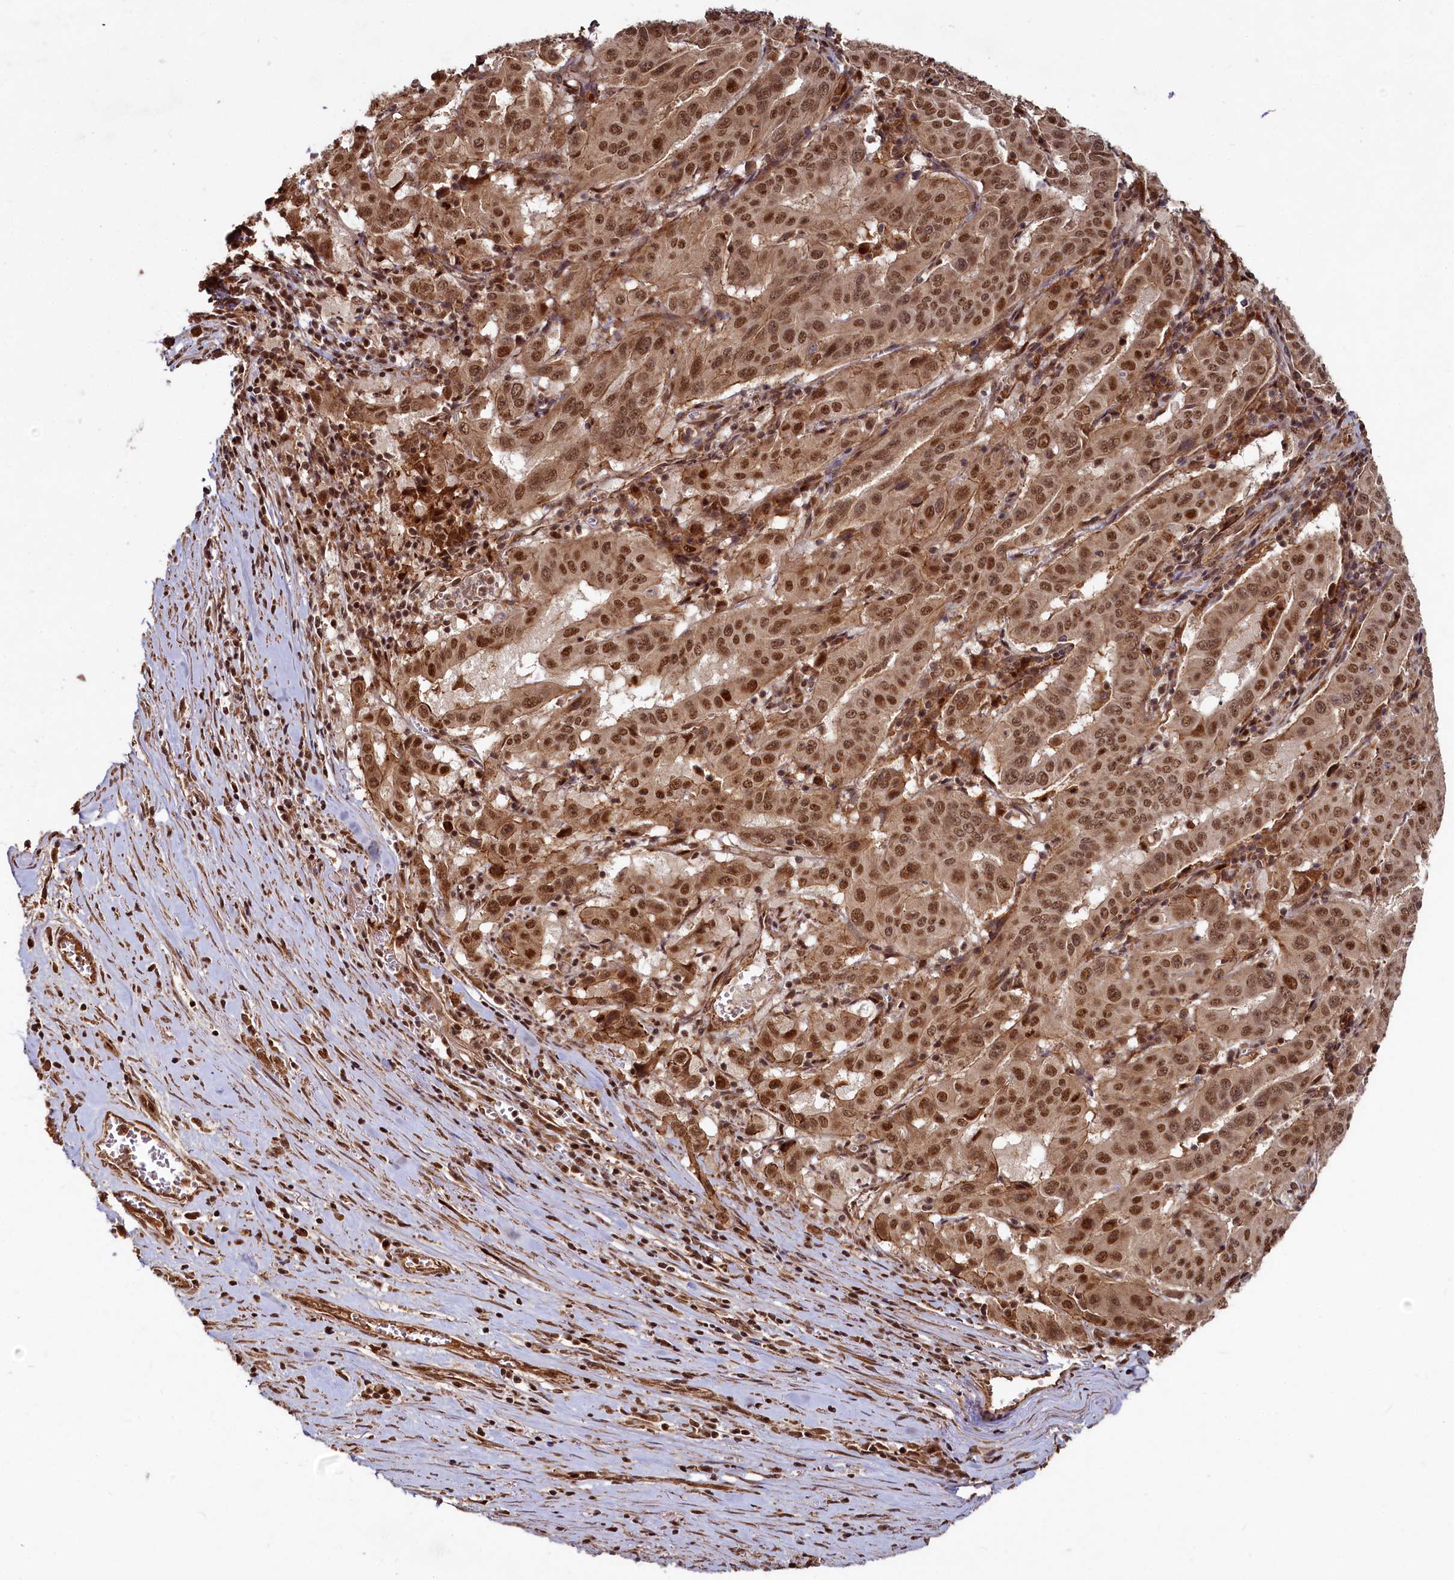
{"staining": {"intensity": "moderate", "quantity": ">75%", "location": "nuclear"}, "tissue": "pancreatic cancer", "cell_type": "Tumor cells", "image_type": "cancer", "snomed": [{"axis": "morphology", "description": "Adenocarcinoma, NOS"}, {"axis": "topography", "description": "Pancreas"}], "caption": "Pancreatic adenocarcinoma stained with DAB (3,3'-diaminobenzidine) immunohistochemistry exhibits medium levels of moderate nuclear expression in about >75% of tumor cells.", "gene": "TRIM23", "patient": {"sex": "male", "age": 63}}